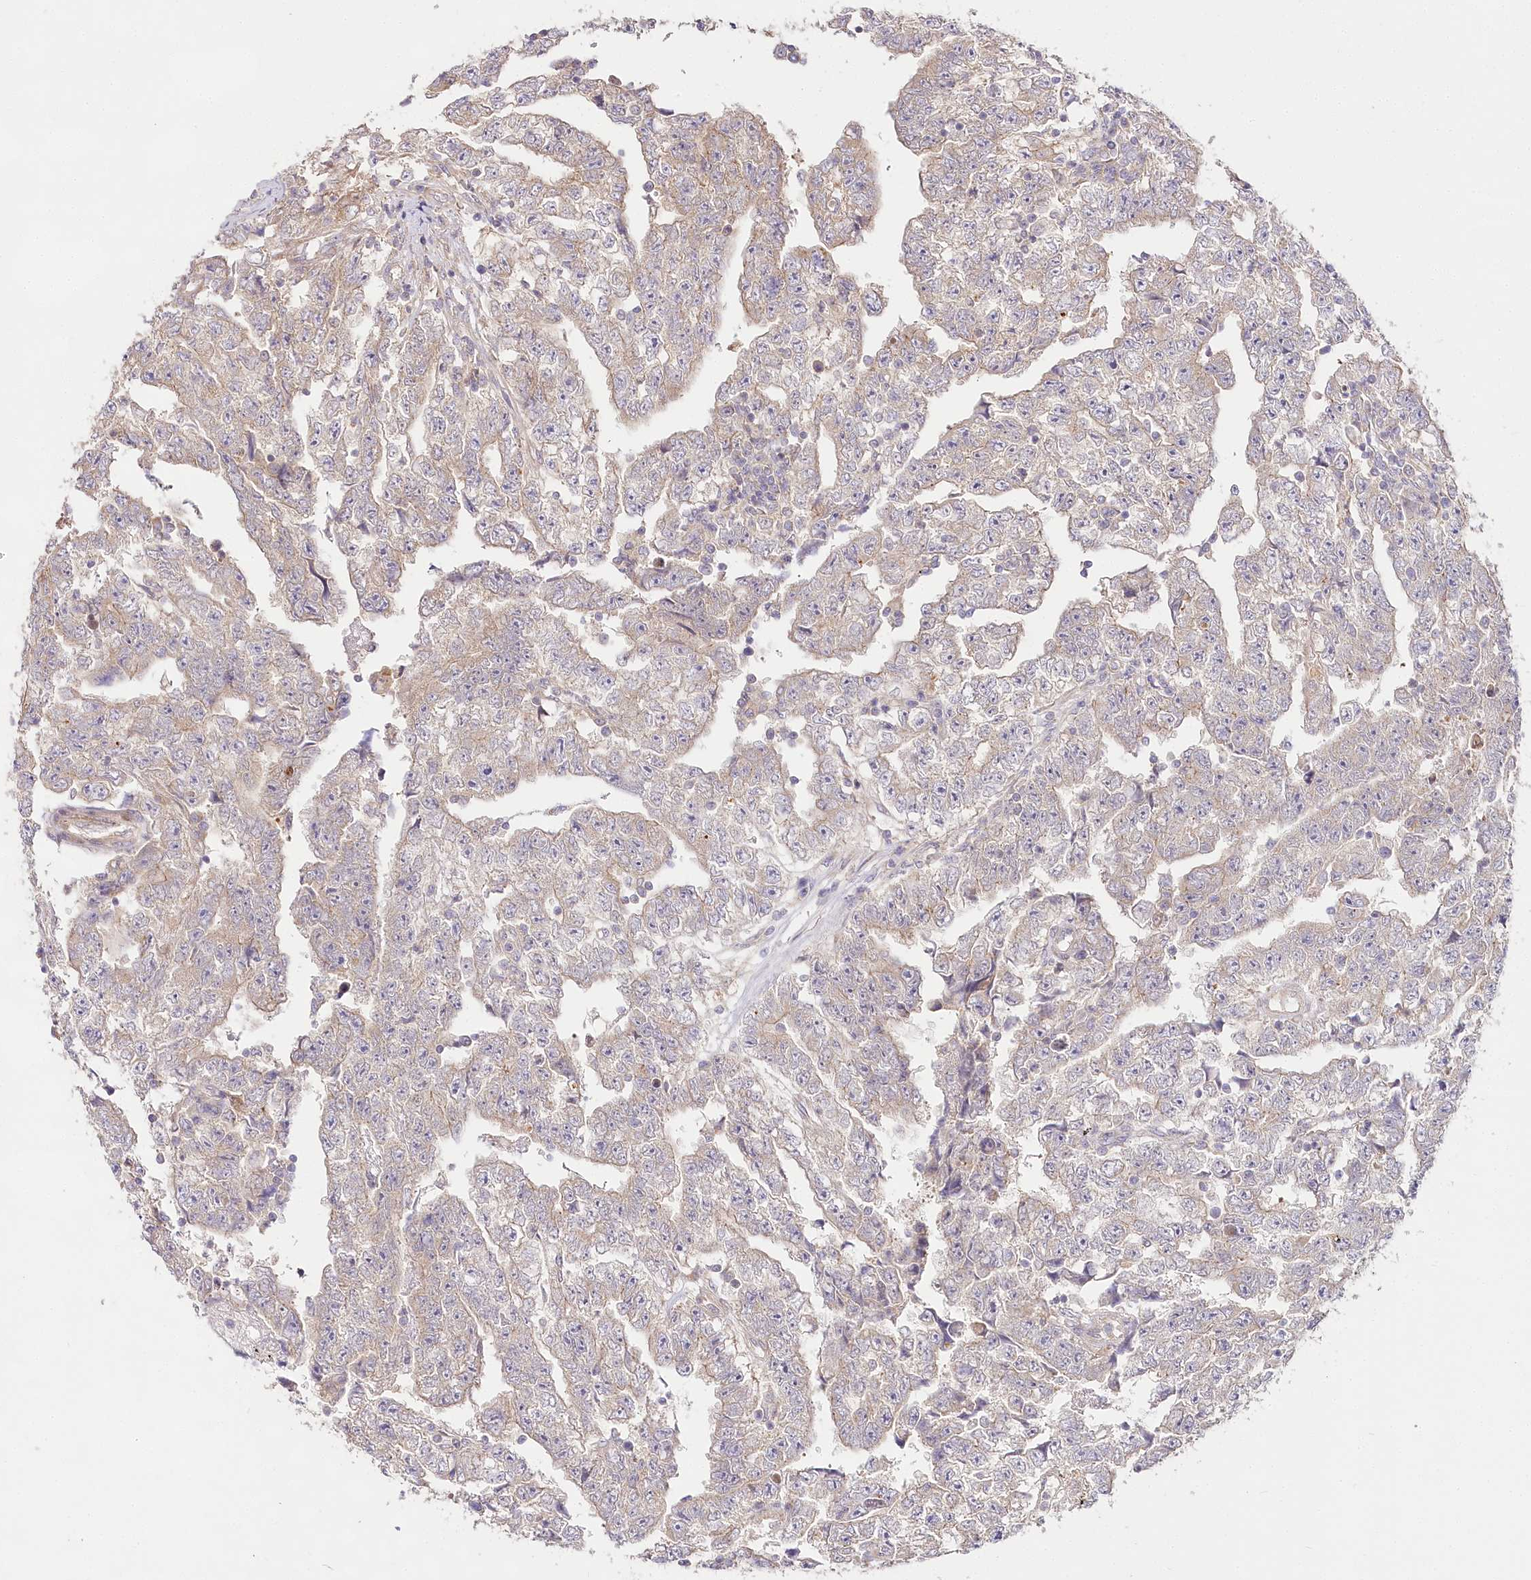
{"staining": {"intensity": "negative", "quantity": "none", "location": "none"}, "tissue": "testis cancer", "cell_type": "Tumor cells", "image_type": "cancer", "snomed": [{"axis": "morphology", "description": "Carcinoma, Embryonal, NOS"}, {"axis": "topography", "description": "Testis"}], "caption": "DAB immunohistochemical staining of human testis cancer exhibits no significant staining in tumor cells.", "gene": "PYROXD1", "patient": {"sex": "male", "age": 25}}